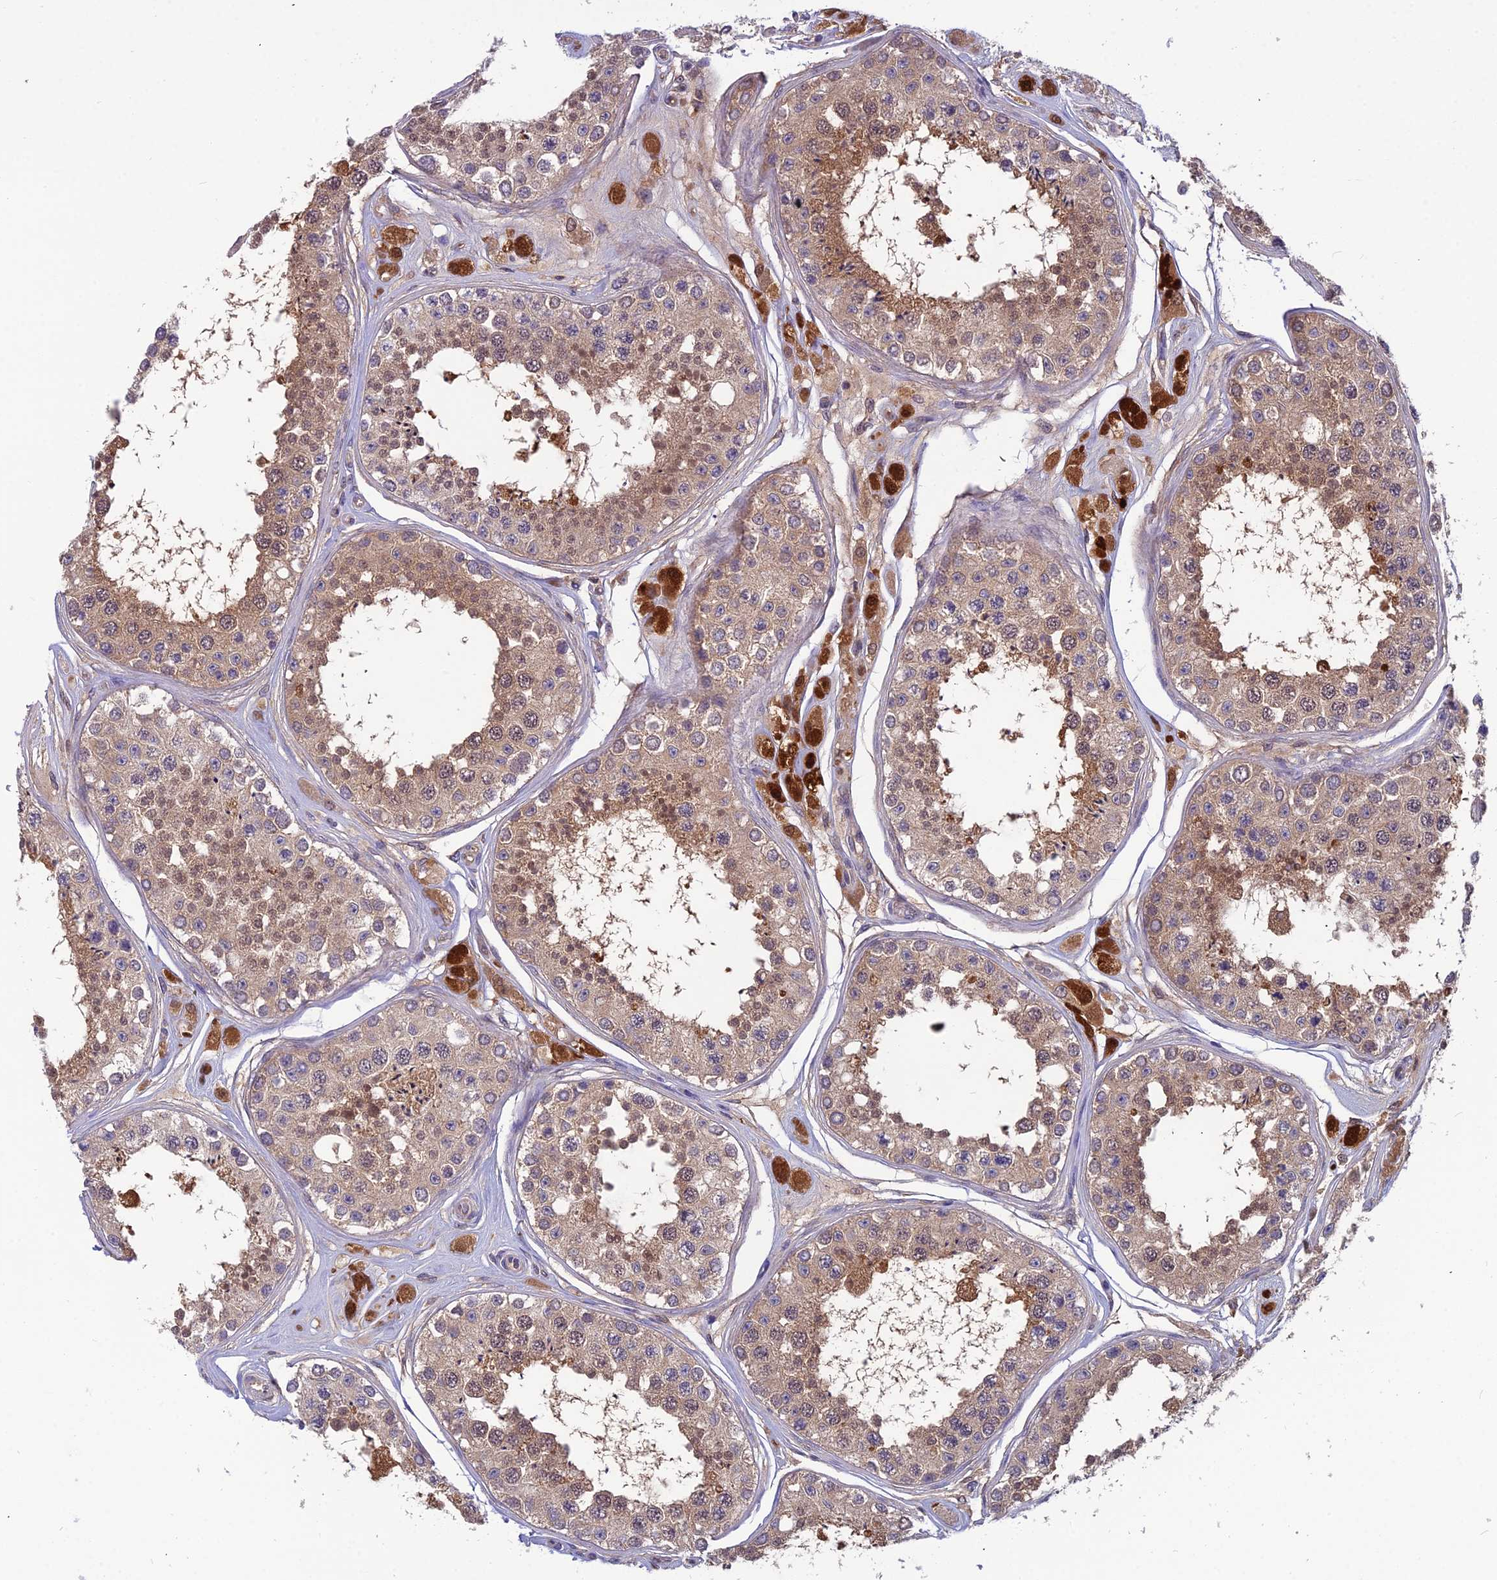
{"staining": {"intensity": "moderate", "quantity": "25%-75%", "location": "cytoplasmic/membranous,nuclear"}, "tissue": "testis", "cell_type": "Cells in seminiferous ducts", "image_type": "normal", "snomed": [{"axis": "morphology", "description": "Normal tissue, NOS"}, {"axis": "topography", "description": "Testis"}], "caption": "This photomicrograph shows immunohistochemistry (IHC) staining of unremarkable human testis, with medium moderate cytoplasmic/membranous,nuclear staining in approximately 25%-75% of cells in seminiferous ducts.", "gene": "MVD", "patient": {"sex": "male", "age": 25}}